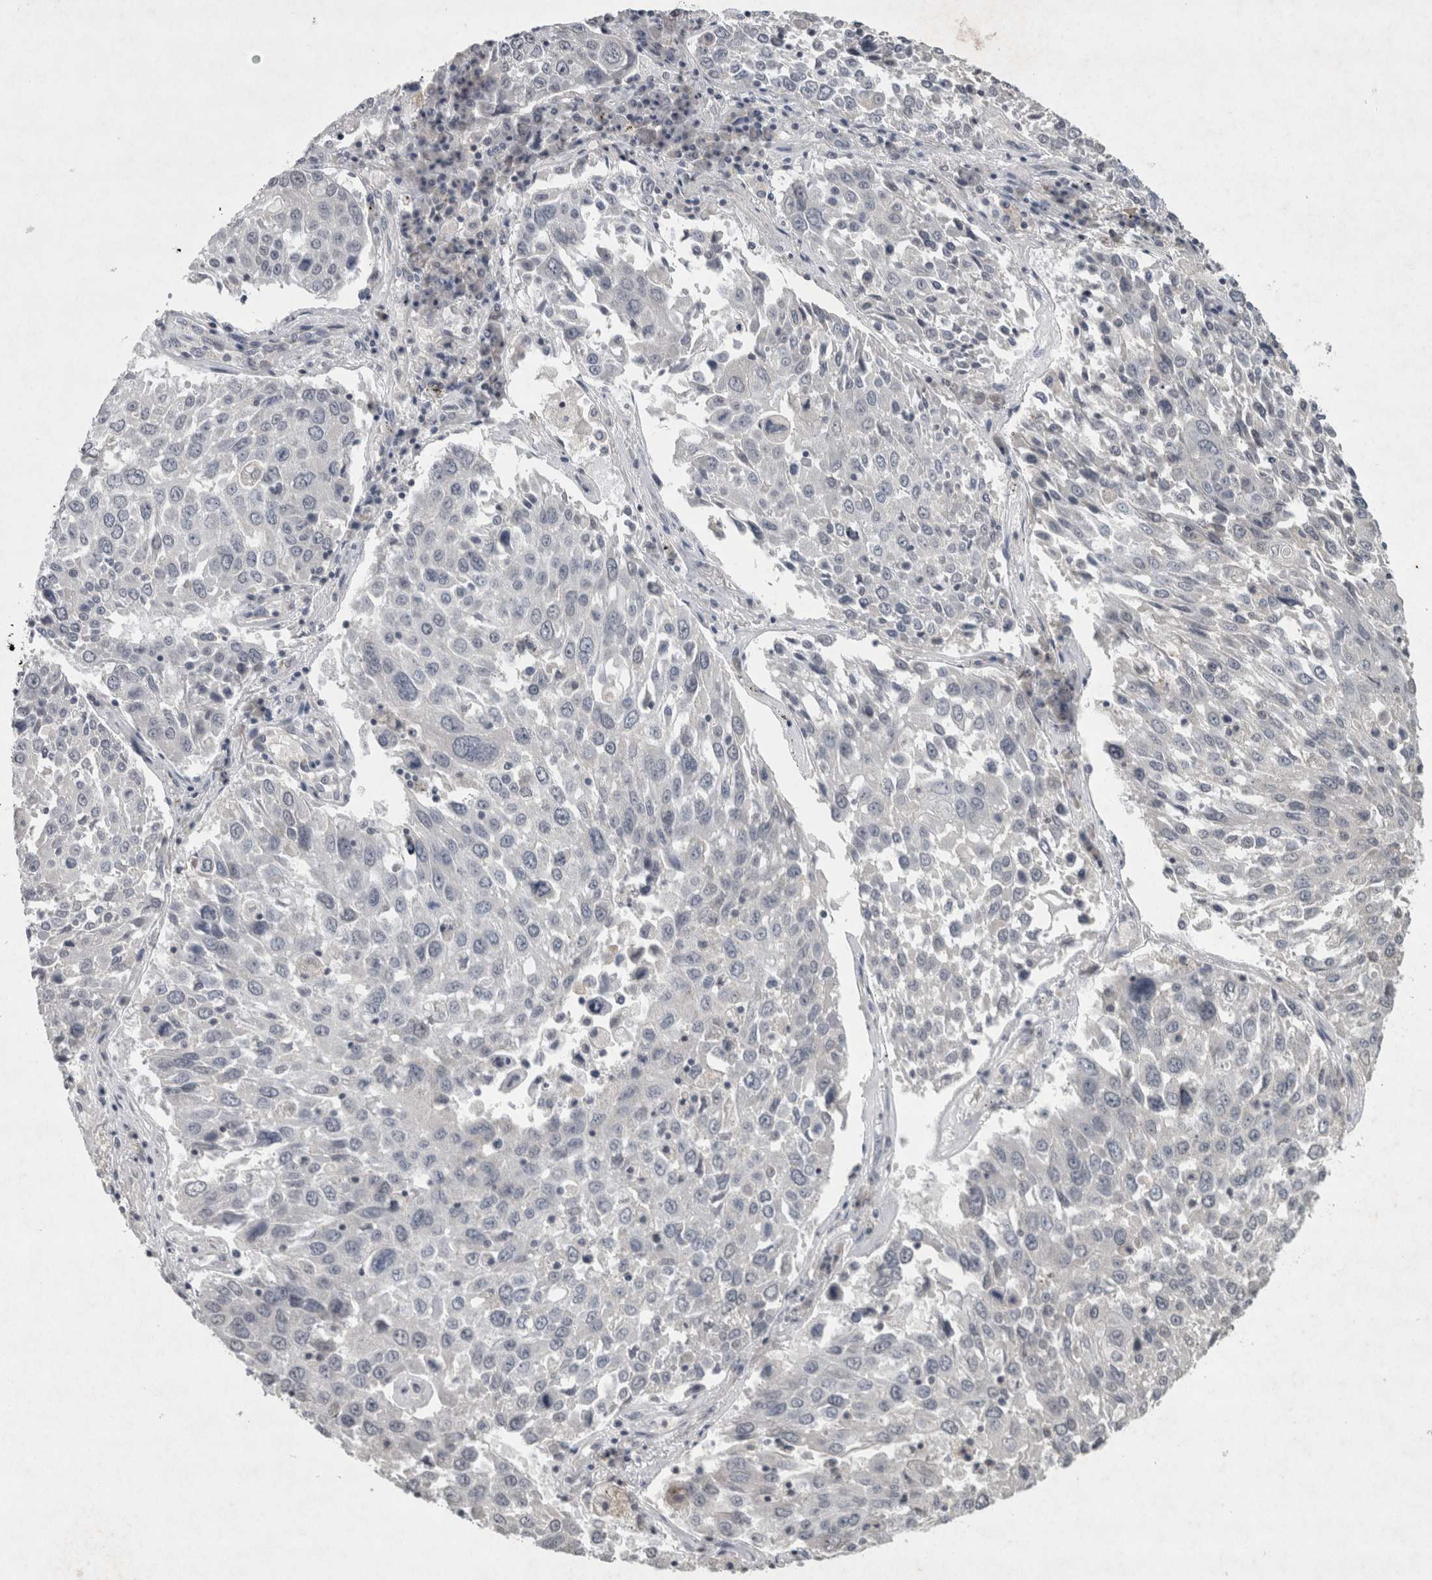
{"staining": {"intensity": "negative", "quantity": "none", "location": "none"}, "tissue": "lung cancer", "cell_type": "Tumor cells", "image_type": "cancer", "snomed": [{"axis": "morphology", "description": "Squamous cell carcinoma, NOS"}, {"axis": "topography", "description": "Lung"}], "caption": "IHC micrograph of neoplastic tissue: human lung squamous cell carcinoma stained with DAB (3,3'-diaminobenzidine) displays no significant protein positivity in tumor cells.", "gene": "WNT7A", "patient": {"sex": "male", "age": 65}}